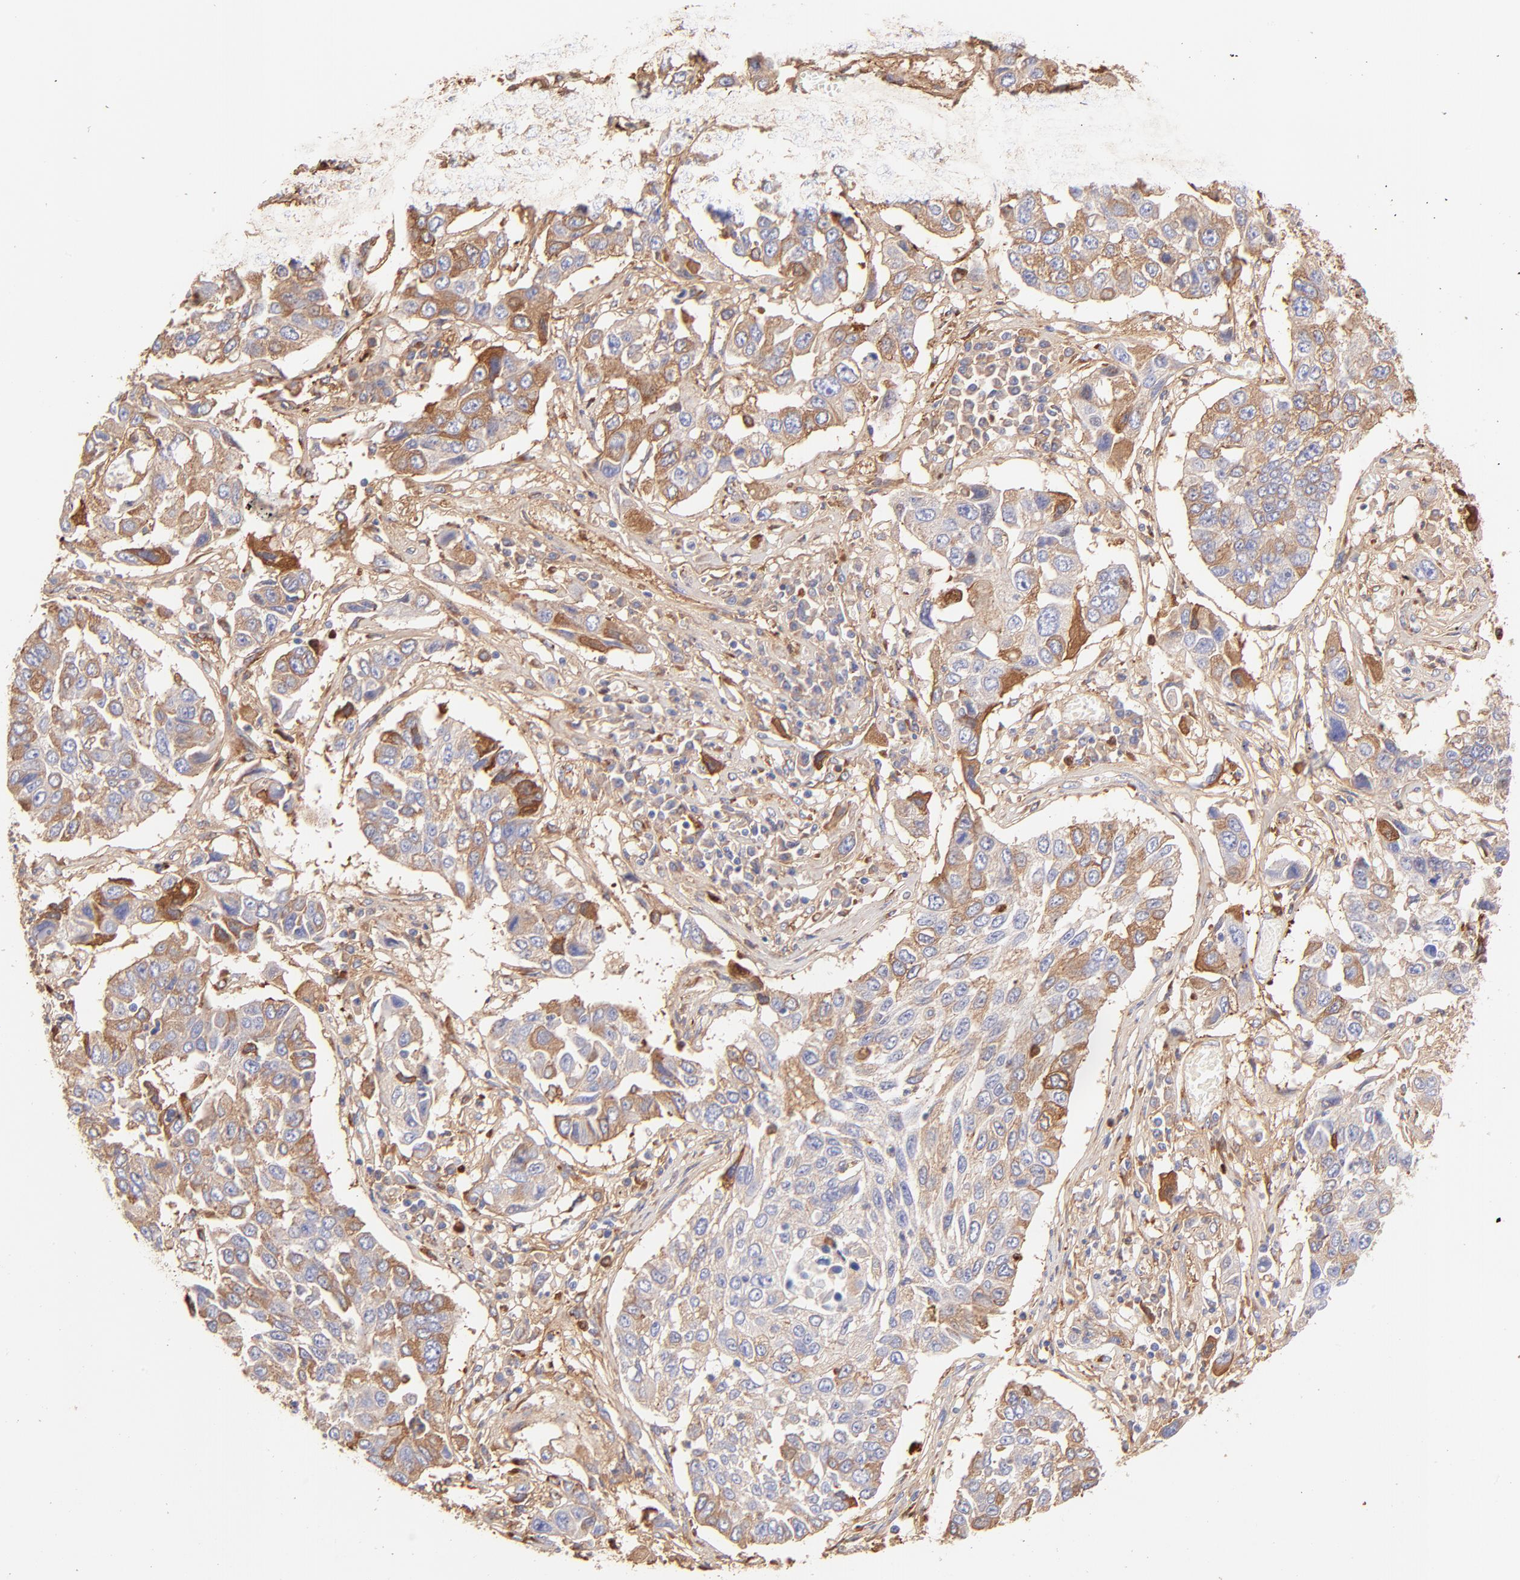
{"staining": {"intensity": "moderate", "quantity": "25%-75%", "location": "cytoplasmic/membranous"}, "tissue": "lung cancer", "cell_type": "Tumor cells", "image_type": "cancer", "snomed": [{"axis": "morphology", "description": "Squamous cell carcinoma, NOS"}, {"axis": "topography", "description": "Lung"}], "caption": "This micrograph demonstrates immunohistochemistry (IHC) staining of human lung cancer, with medium moderate cytoplasmic/membranous expression in about 25%-75% of tumor cells.", "gene": "BGN", "patient": {"sex": "male", "age": 71}}